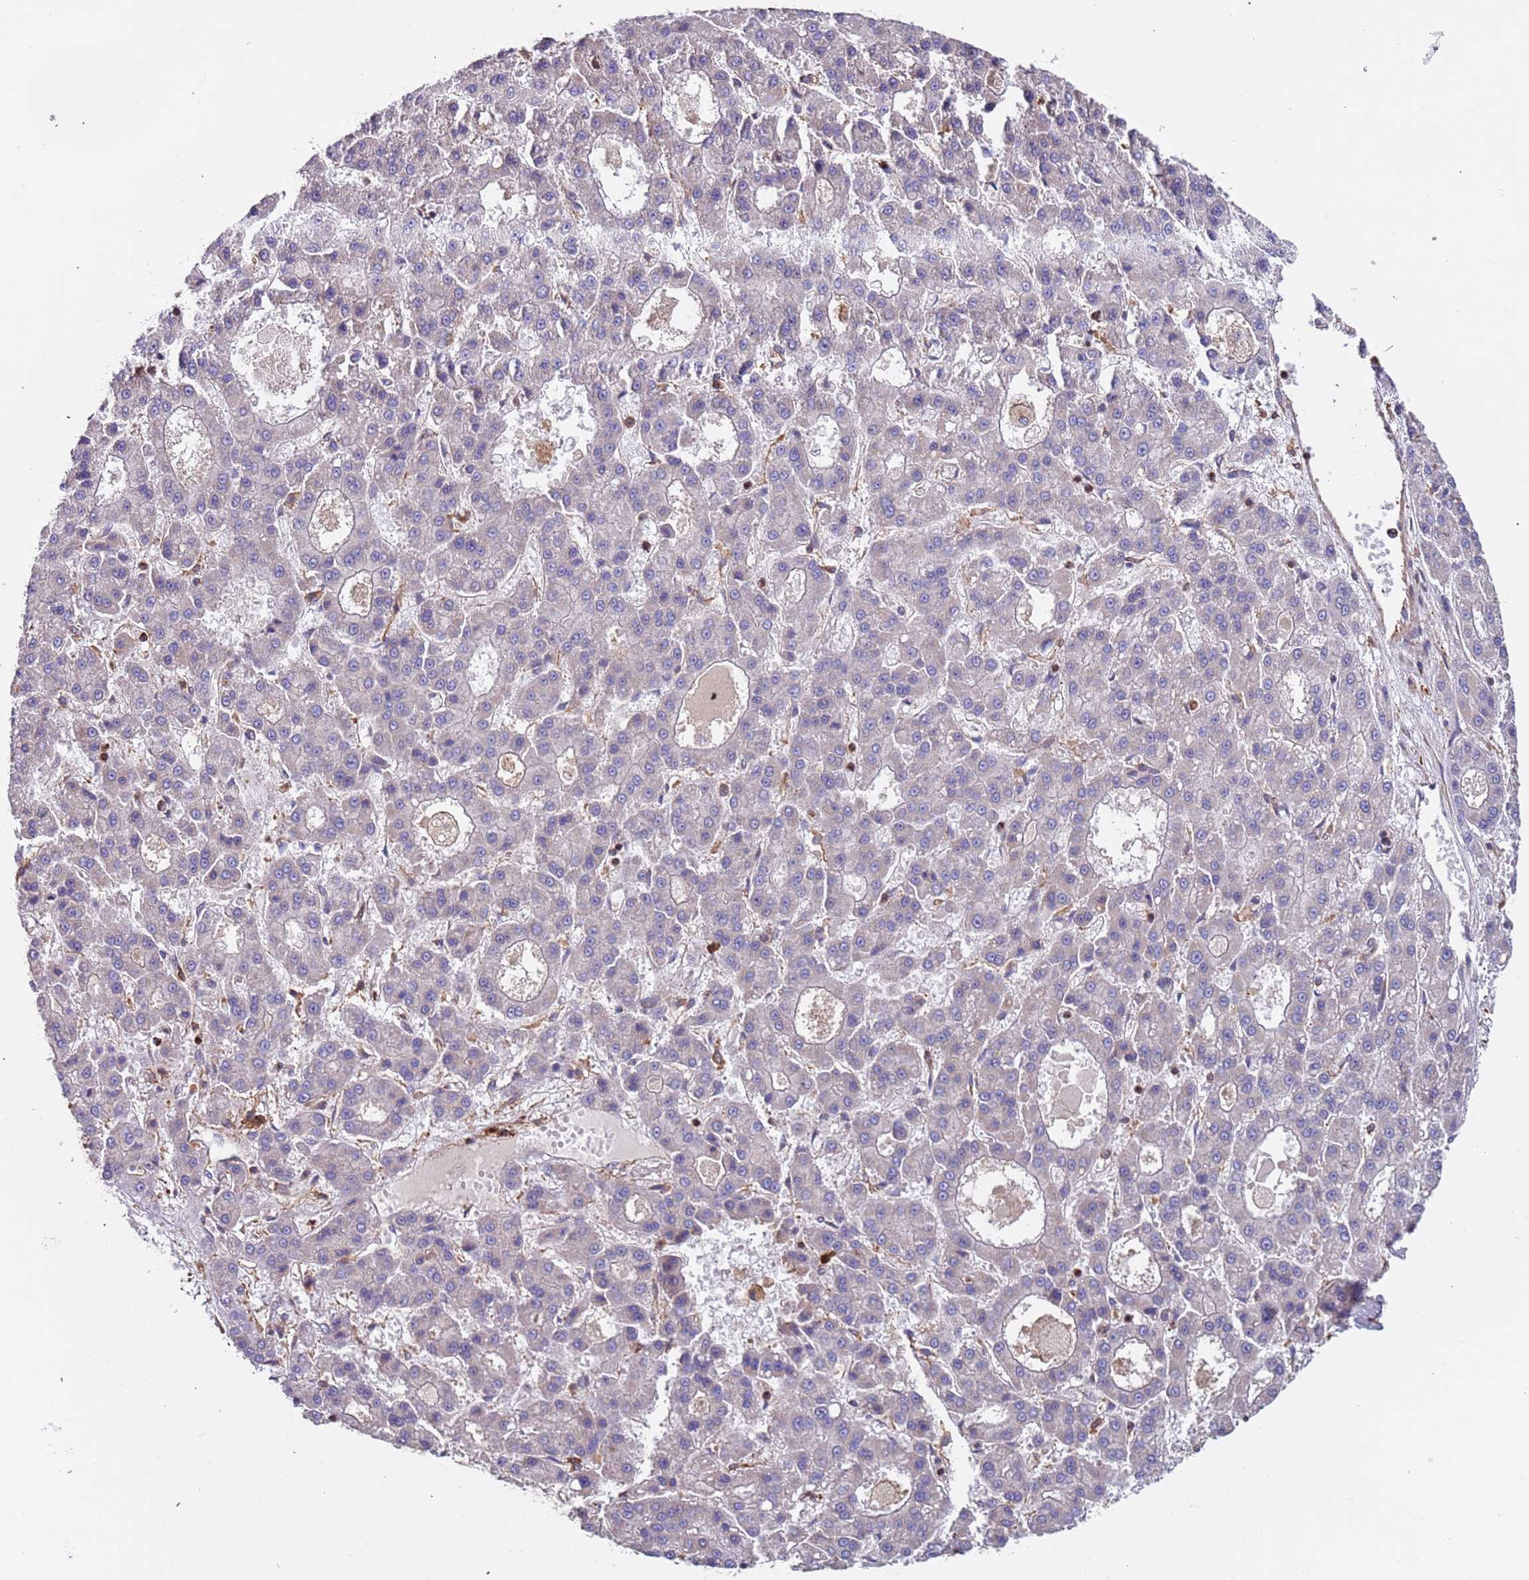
{"staining": {"intensity": "negative", "quantity": "none", "location": "none"}, "tissue": "liver cancer", "cell_type": "Tumor cells", "image_type": "cancer", "snomed": [{"axis": "morphology", "description": "Carcinoma, Hepatocellular, NOS"}, {"axis": "topography", "description": "Liver"}], "caption": "This is a micrograph of IHC staining of liver hepatocellular carcinoma, which shows no positivity in tumor cells.", "gene": "SYT4", "patient": {"sex": "male", "age": 70}}